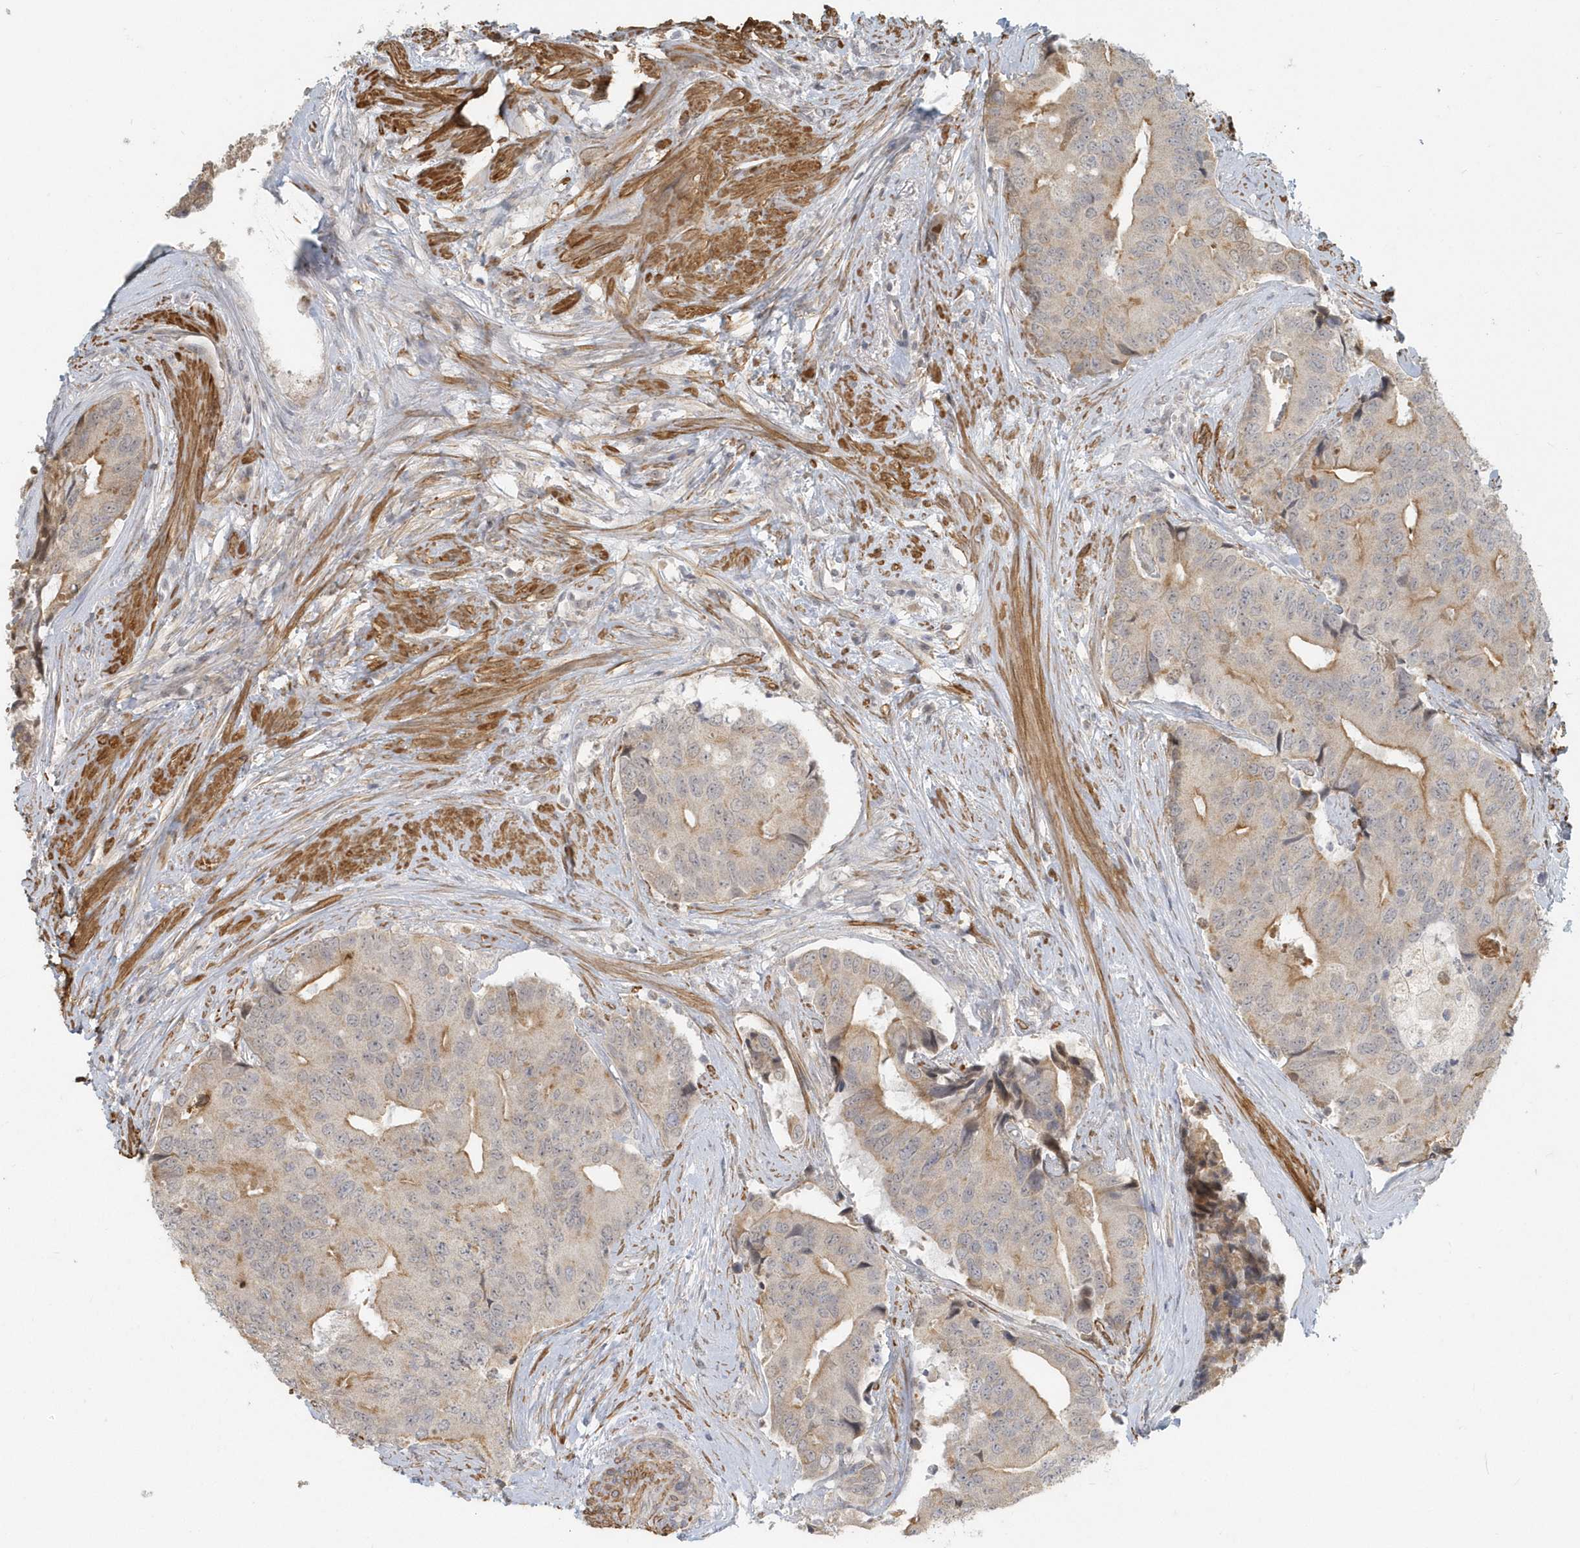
{"staining": {"intensity": "weak", "quantity": "25%-75%", "location": "cytoplasmic/membranous"}, "tissue": "prostate cancer", "cell_type": "Tumor cells", "image_type": "cancer", "snomed": [{"axis": "morphology", "description": "Adenocarcinoma, High grade"}, {"axis": "topography", "description": "Prostate"}], "caption": "A brown stain shows weak cytoplasmic/membranous staining of a protein in human prostate high-grade adenocarcinoma tumor cells. Nuclei are stained in blue.", "gene": "NAPB", "patient": {"sex": "male", "age": 70}}